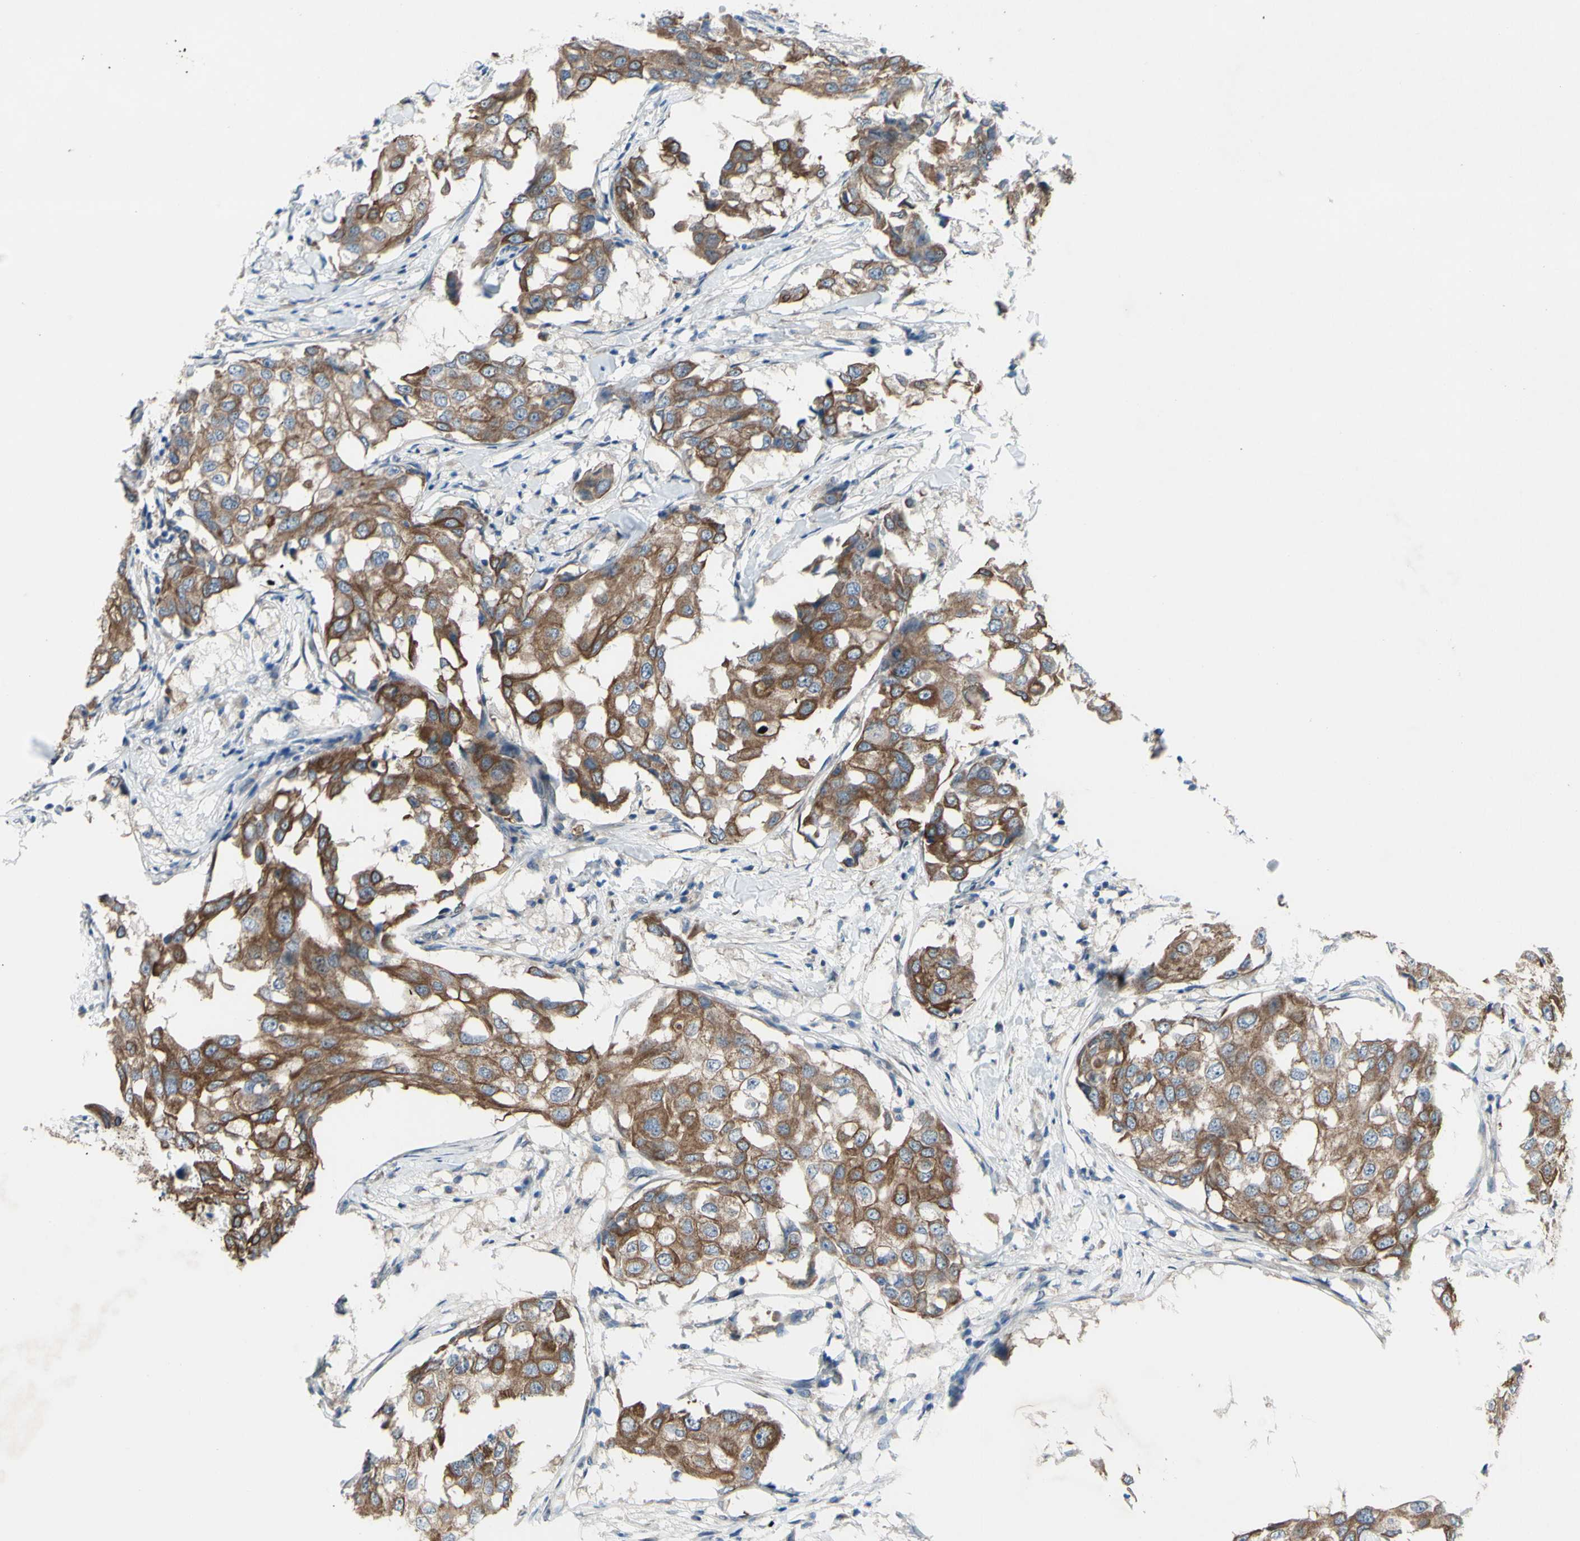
{"staining": {"intensity": "strong", "quantity": ">75%", "location": "cytoplasmic/membranous"}, "tissue": "breast cancer", "cell_type": "Tumor cells", "image_type": "cancer", "snomed": [{"axis": "morphology", "description": "Duct carcinoma"}, {"axis": "topography", "description": "Breast"}], "caption": "This image displays invasive ductal carcinoma (breast) stained with immunohistochemistry (IHC) to label a protein in brown. The cytoplasmic/membranous of tumor cells show strong positivity for the protein. Nuclei are counter-stained blue.", "gene": "GRAMD2B", "patient": {"sex": "female", "age": 27}}